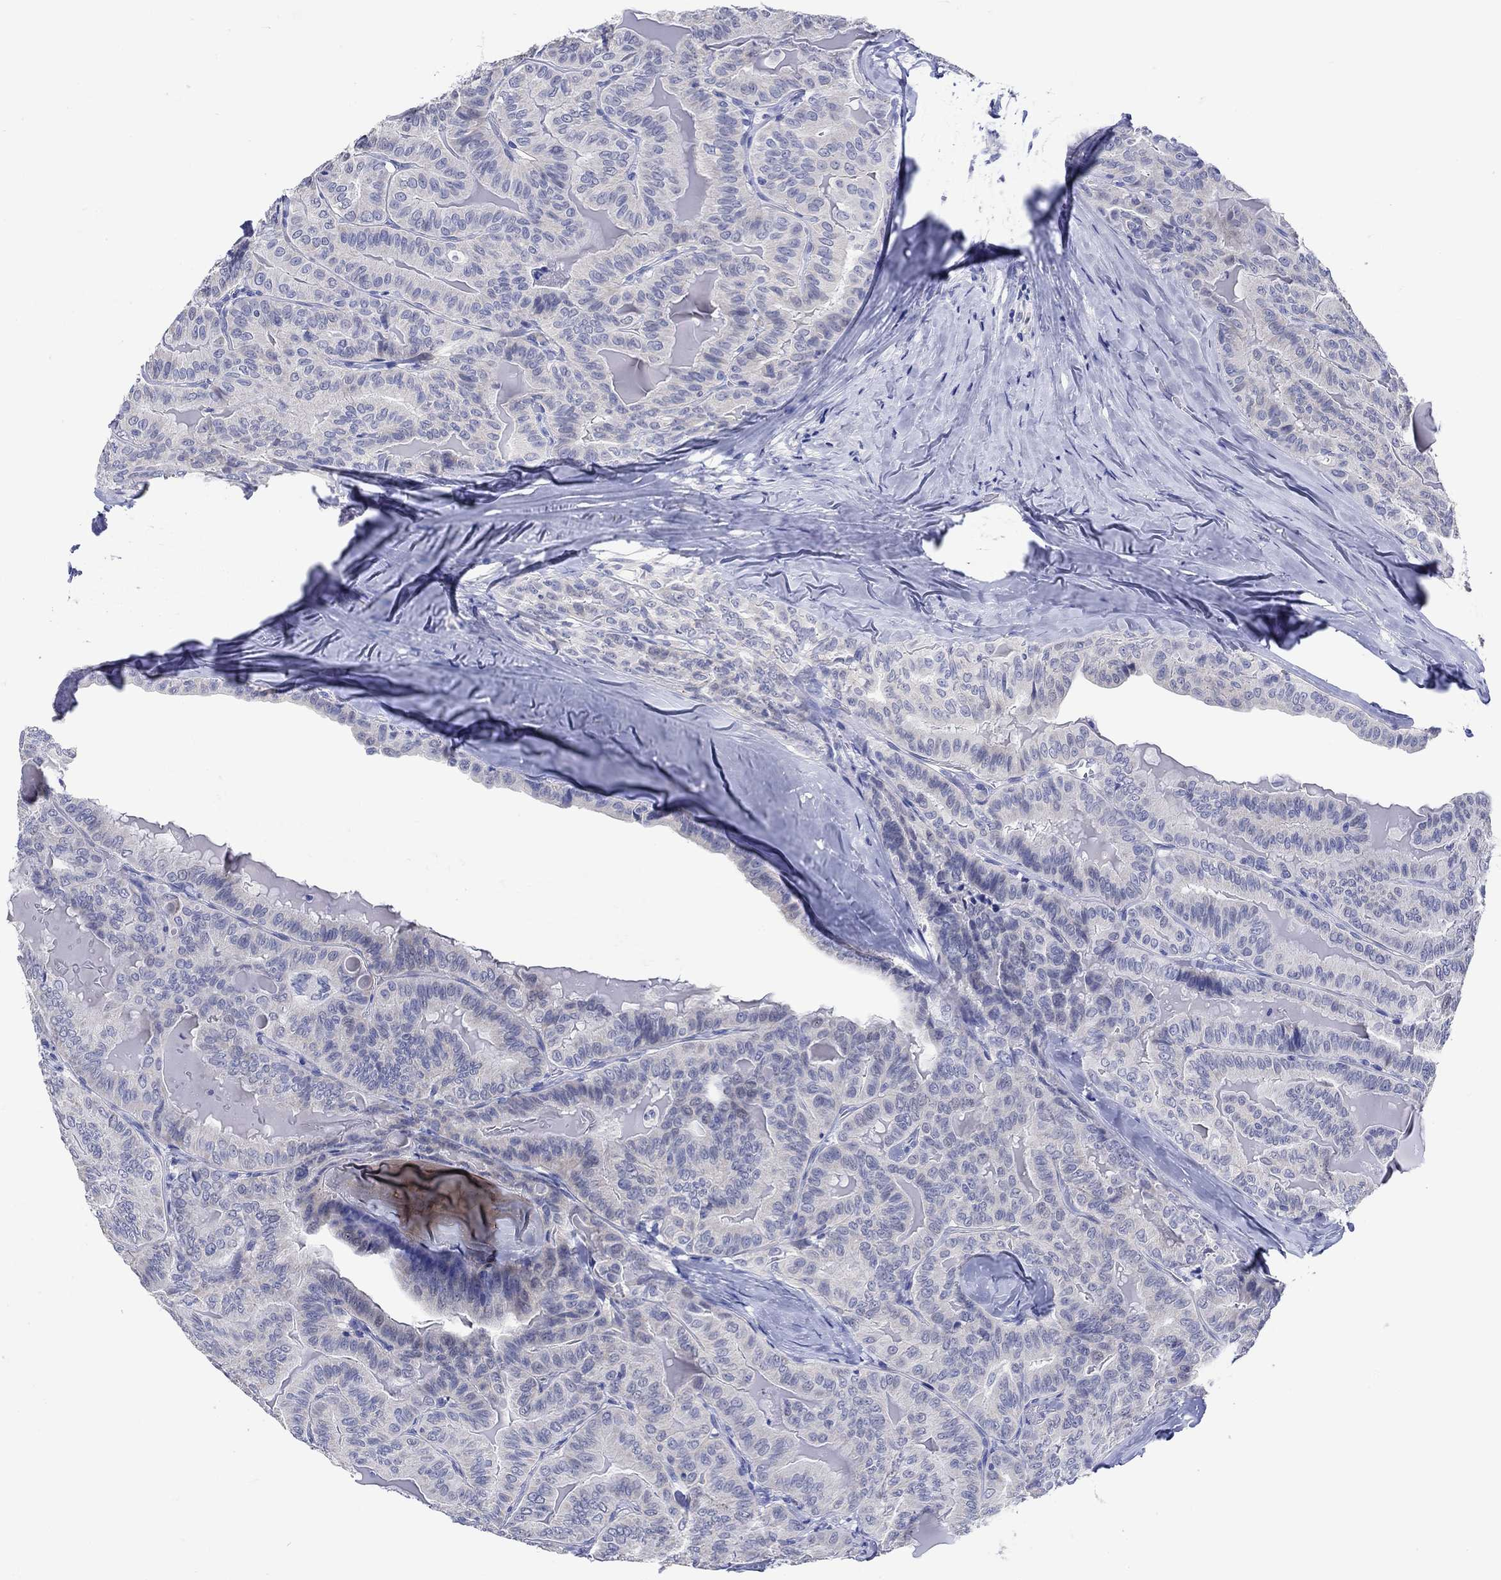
{"staining": {"intensity": "negative", "quantity": "none", "location": "none"}, "tissue": "thyroid cancer", "cell_type": "Tumor cells", "image_type": "cancer", "snomed": [{"axis": "morphology", "description": "Papillary adenocarcinoma, NOS"}, {"axis": "topography", "description": "Thyroid gland"}], "caption": "Thyroid cancer was stained to show a protein in brown. There is no significant positivity in tumor cells. (DAB (3,3'-diaminobenzidine) immunohistochemistry with hematoxylin counter stain).", "gene": "KLHL35", "patient": {"sex": "female", "age": 68}}